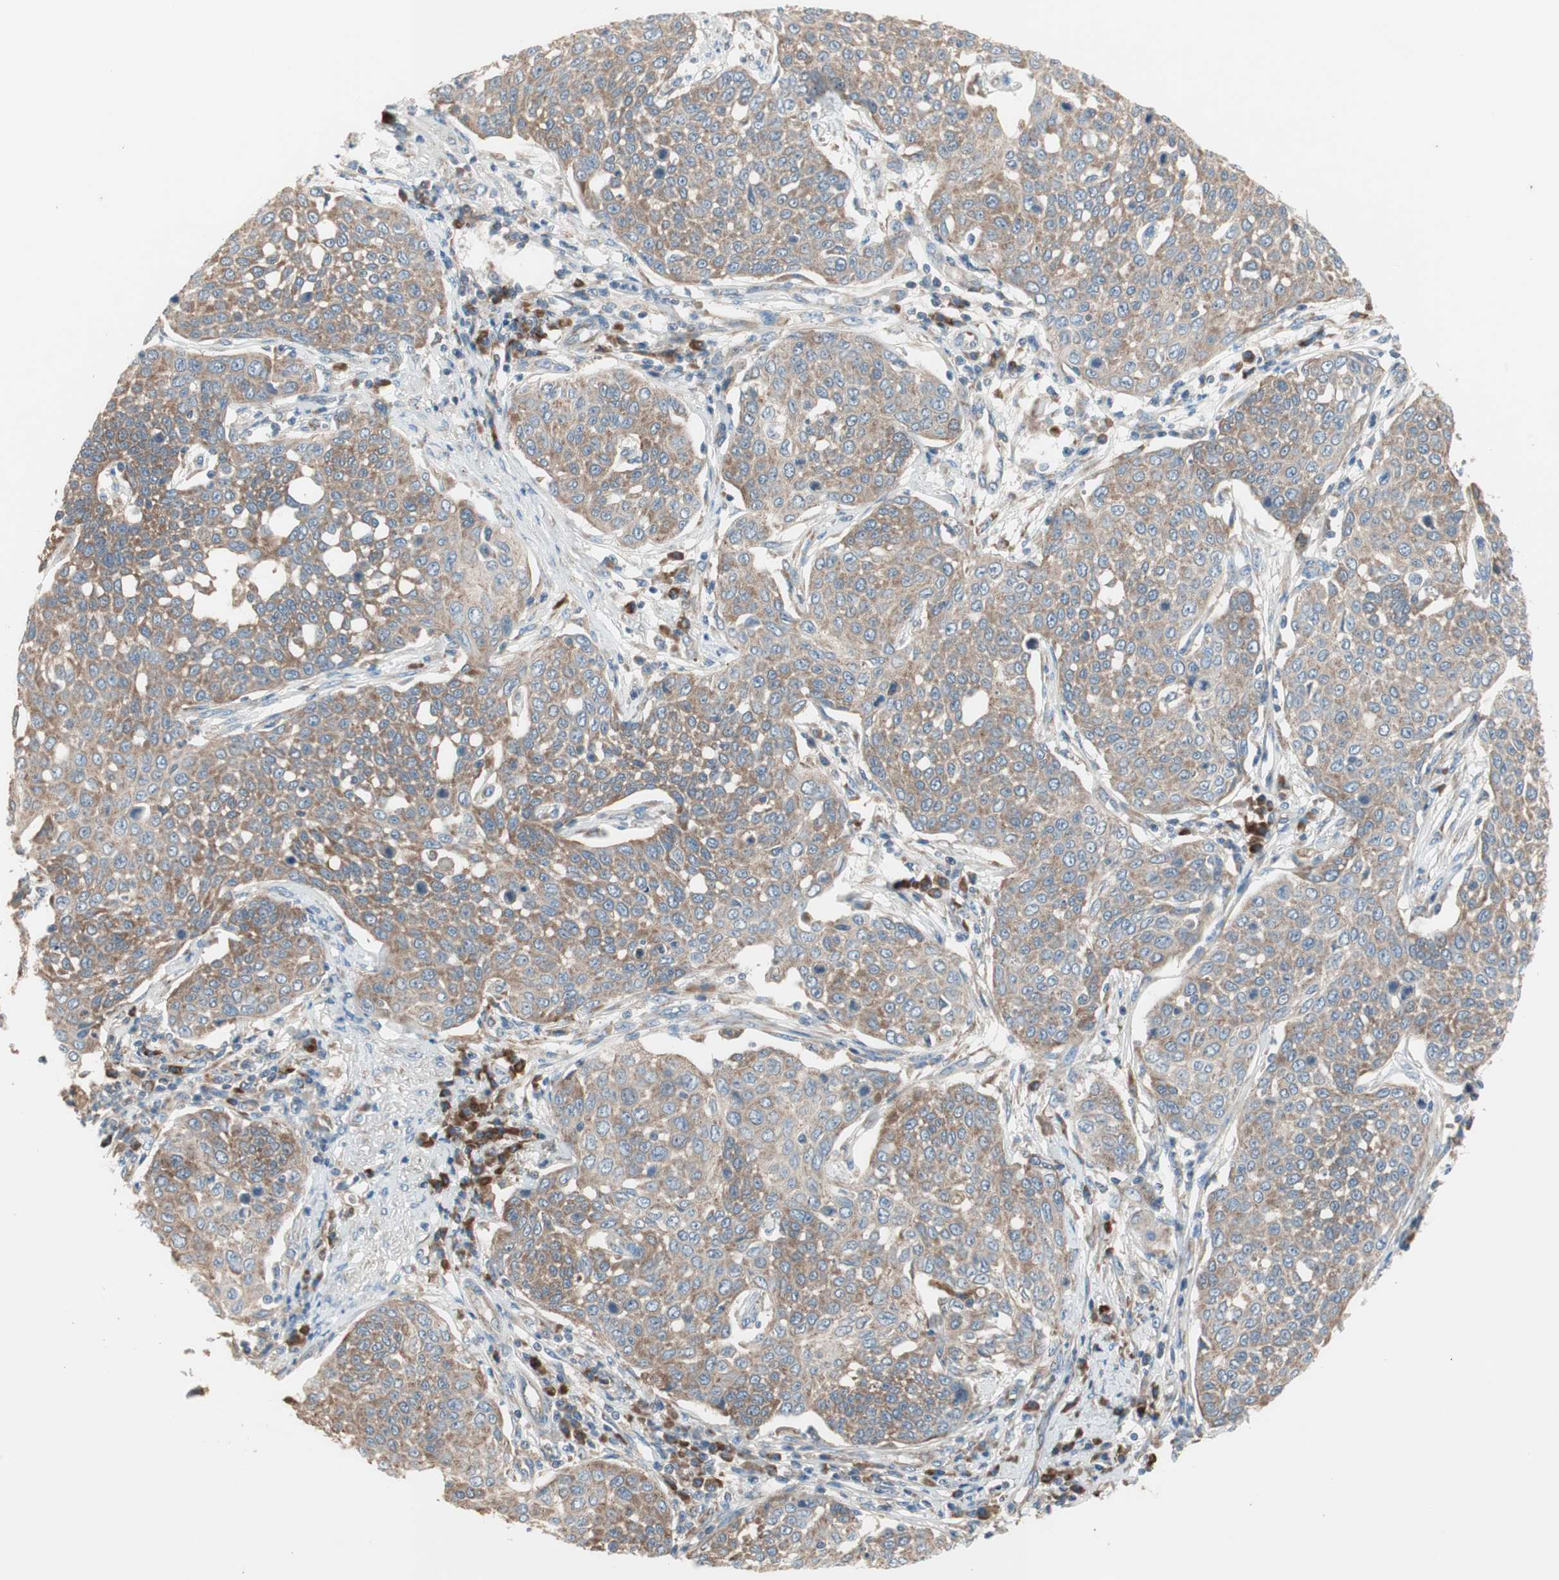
{"staining": {"intensity": "moderate", "quantity": ">75%", "location": "cytoplasmic/membranous"}, "tissue": "cervical cancer", "cell_type": "Tumor cells", "image_type": "cancer", "snomed": [{"axis": "morphology", "description": "Squamous cell carcinoma, NOS"}, {"axis": "topography", "description": "Cervix"}], "caption": "The histopathology image exhibits staining of squamous cell carcinoma (cervical), revealing moderate cytoplasmic/membranous protein staining (brown color) within tumor cells.", "gene": "RPL23", "patient": {"sex": "female", "age": 34}}